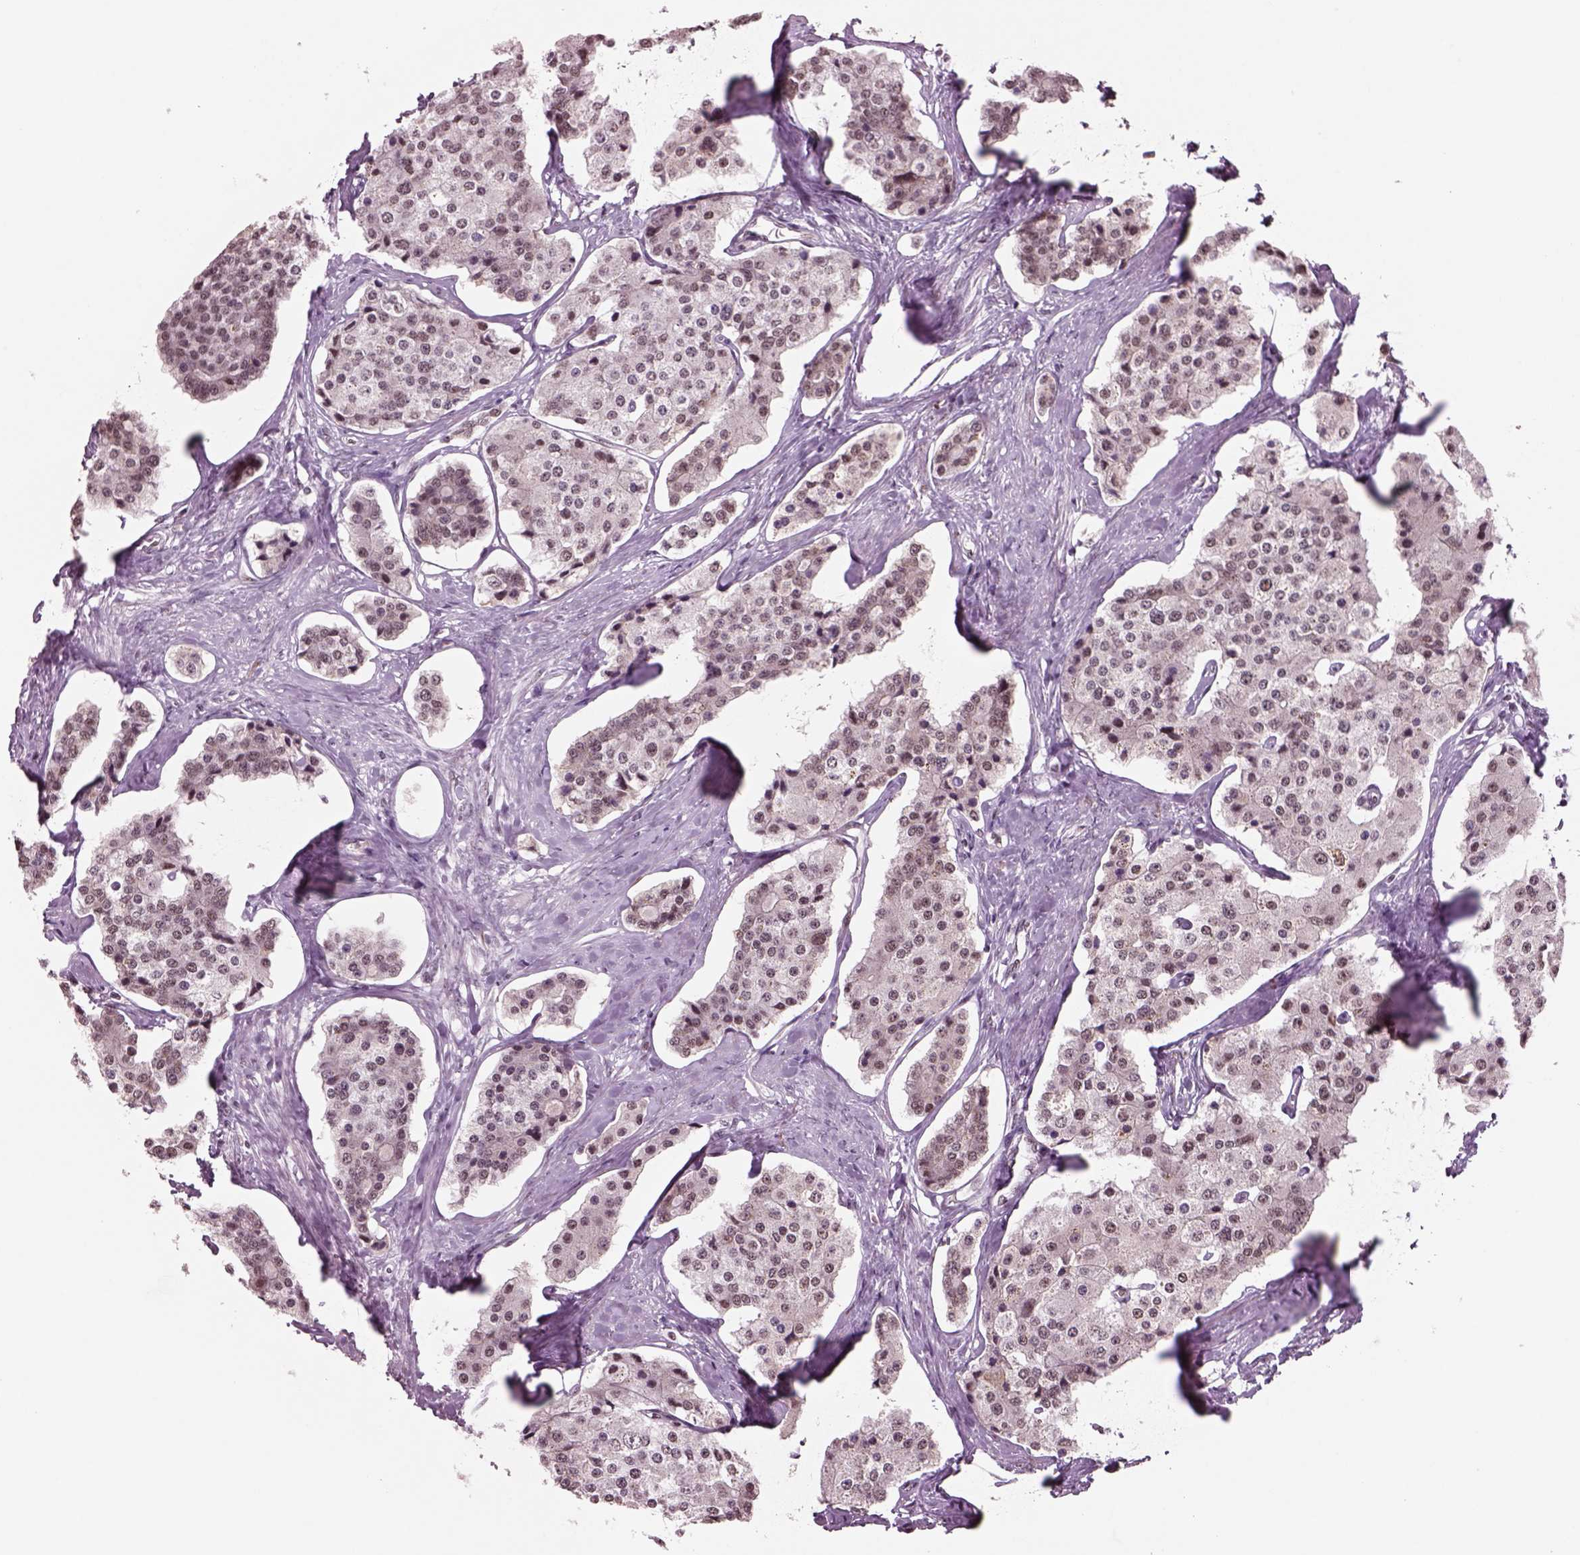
{"staining": {"intensity": "weak", "quantity": "25%-75%", "location": "nuclear"}, "tissue": "carcinoid", "cell_type": "Tumor cells", "image_type": "cancer", "snomed": [{"axis": "morphology", "description": "Carcinoid, malignant, NOS"}, {"axis": "topography", "description": "Small intestine"}], "caption": "High-magnification brightfield microscopy of carcinoid (malignant) stained with DAB (brown) and counterstained with hematoxylin (blue). tumor cells exhibit weak nuclear staining is seen in about25%-75% of cells. The staining was performed using DAB to visualize the protein expression in brown, while the nuclei were stained in blue with hematoxylin (Magnification: 20x).", "gene": "SEPHS1", "patient": {"sex": "female", "age": 65}}